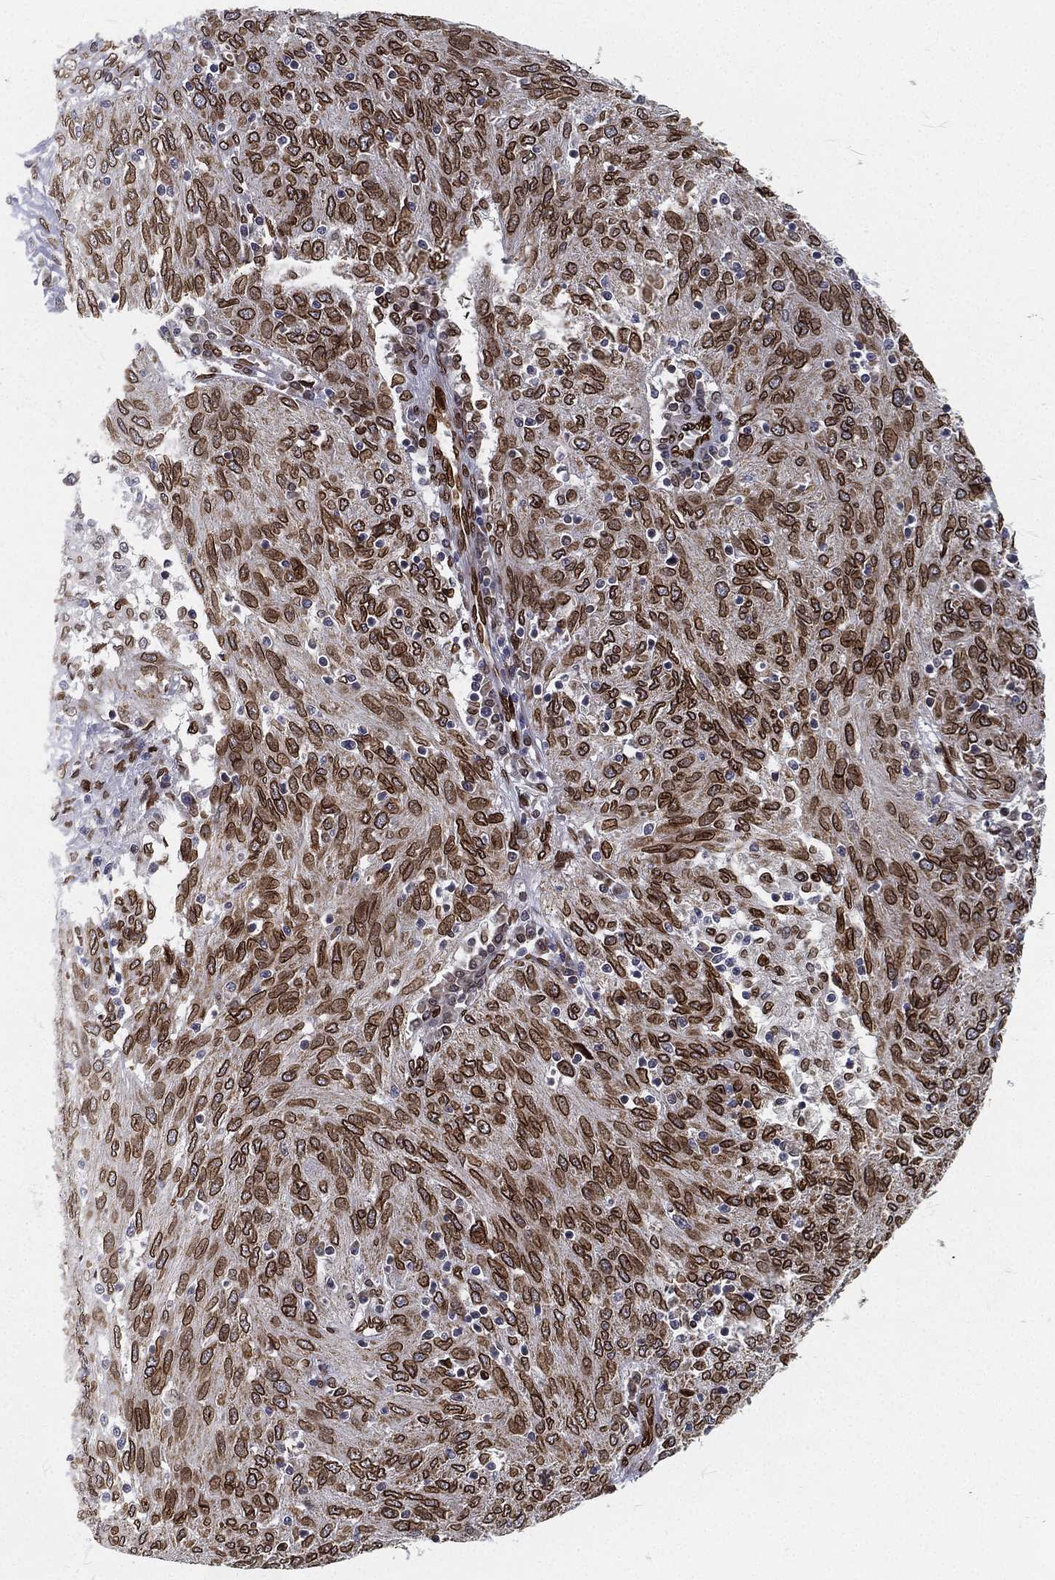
{"staining": {"intensity": "strong", "quantity": ">75%", "location": "cytoplasmic/membranous,nuclear"}, "tissue": "ovarian cancer", "cell_type": "Tumor cells", "image_type": "cancer", "snomed": [{"axis": "morphology", "description": "Carcinoma, endometroid"}, {"axis": "topography", "description": "Ovary"}], "caption": "Approximately >75% of tumor cells in human ovarian endometroid carcinoma demonstrate strong cytoplasmic/membranous and nuclear protein positivity as visualized by brown immunohistochemical staining.", "gene": "PALB2", "patient": {"sex": "female", "age": 50}}